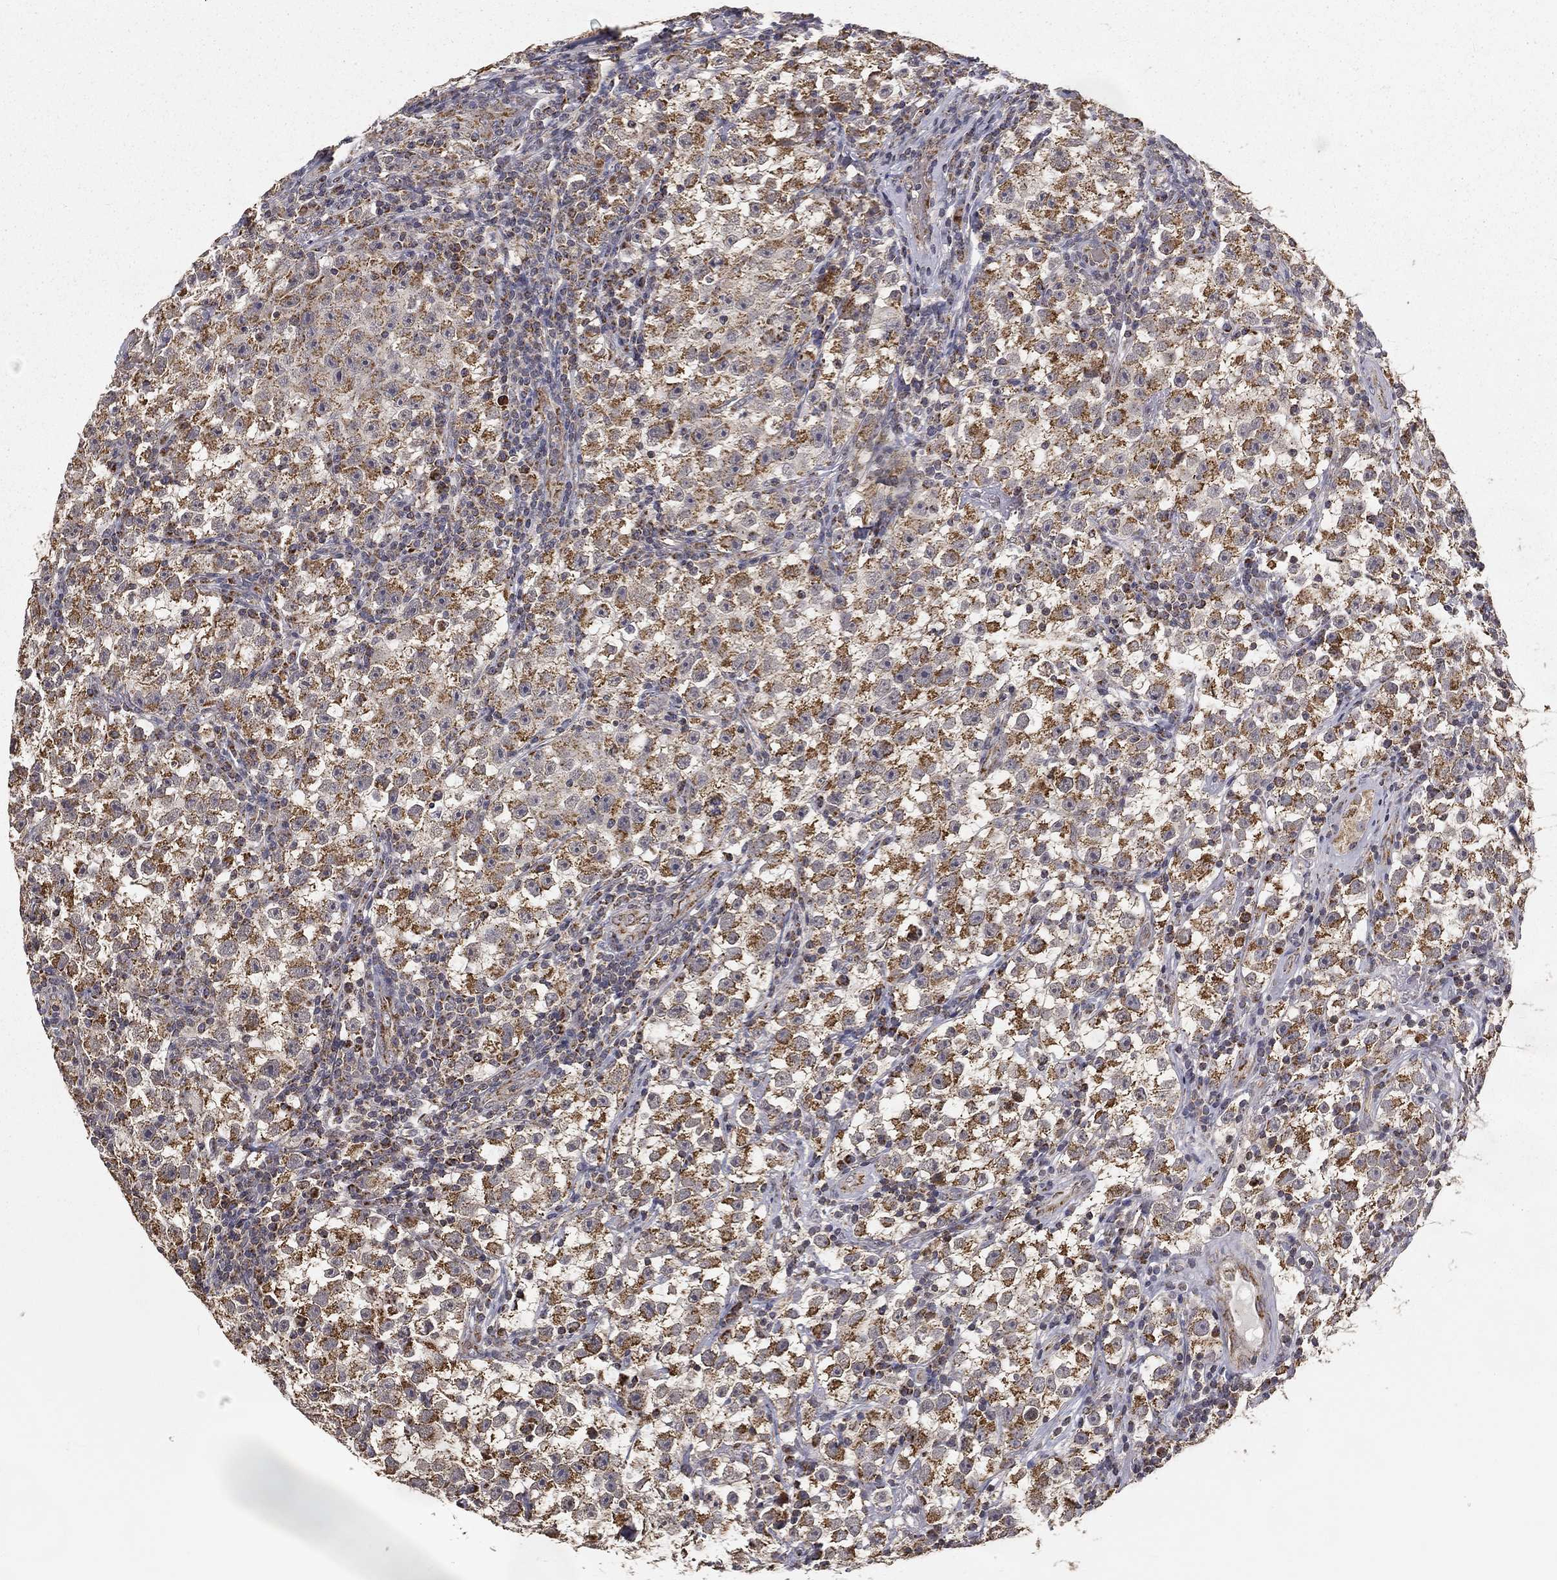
{"staining": {"intensity": "moderate", "quantity": ">75%", "location": "cytoplasmic/membranous"}, "tissue": "testis cancer", "cell_type": "Tumor cells", "image_type": "cancer", "snomed": [{"axis": "morphology", "description": "Seminoma, NOS"}, {"axis": "topography", "description": "Testis"}], "caption": "Tumor cells show medium levels of moderate cytoplasmic/membranous positivity in approximately >75% of cells in human testis cancer.", "gene": "MRPL46", "patient": {"sex": "male", "age": 22}}